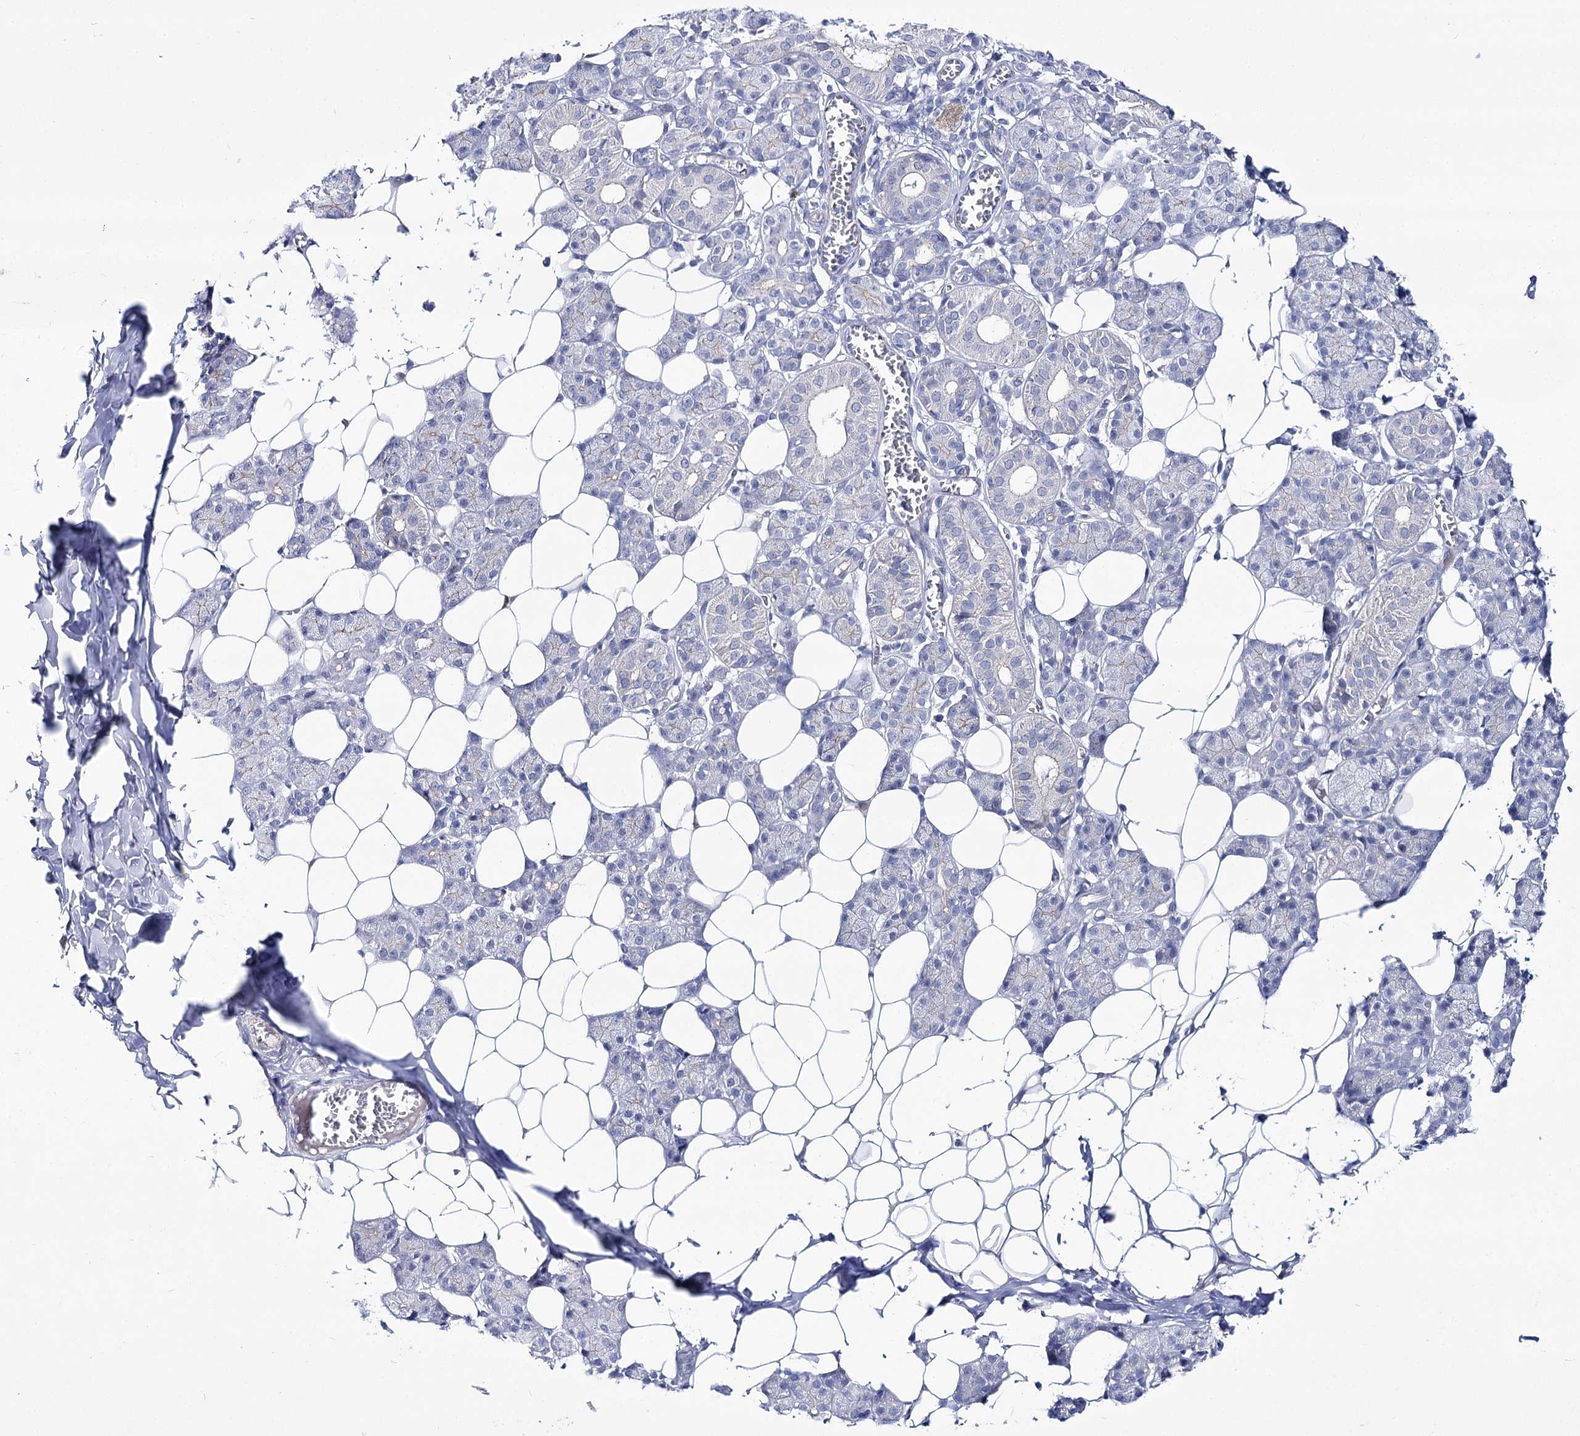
{"staining": {"intensity": "negative", "quantity": "none", "location": "none"}, "tissue": "salivary gland", "cell_type": "Glandular cells", "image_type": "normal", "snomed": [{"axis": "morphology", "description": "Normal tissue, NOS"}, {"axis": "topography", "description": "Salivary gland"}], "caption": "High power microscopy photomicrograph of an IHC photomicrograph of normal salivary gland, revealing no significant positivity in glandular cells.", "gene": "NRAP", "patient": {"sex": "female", "age": 33}}